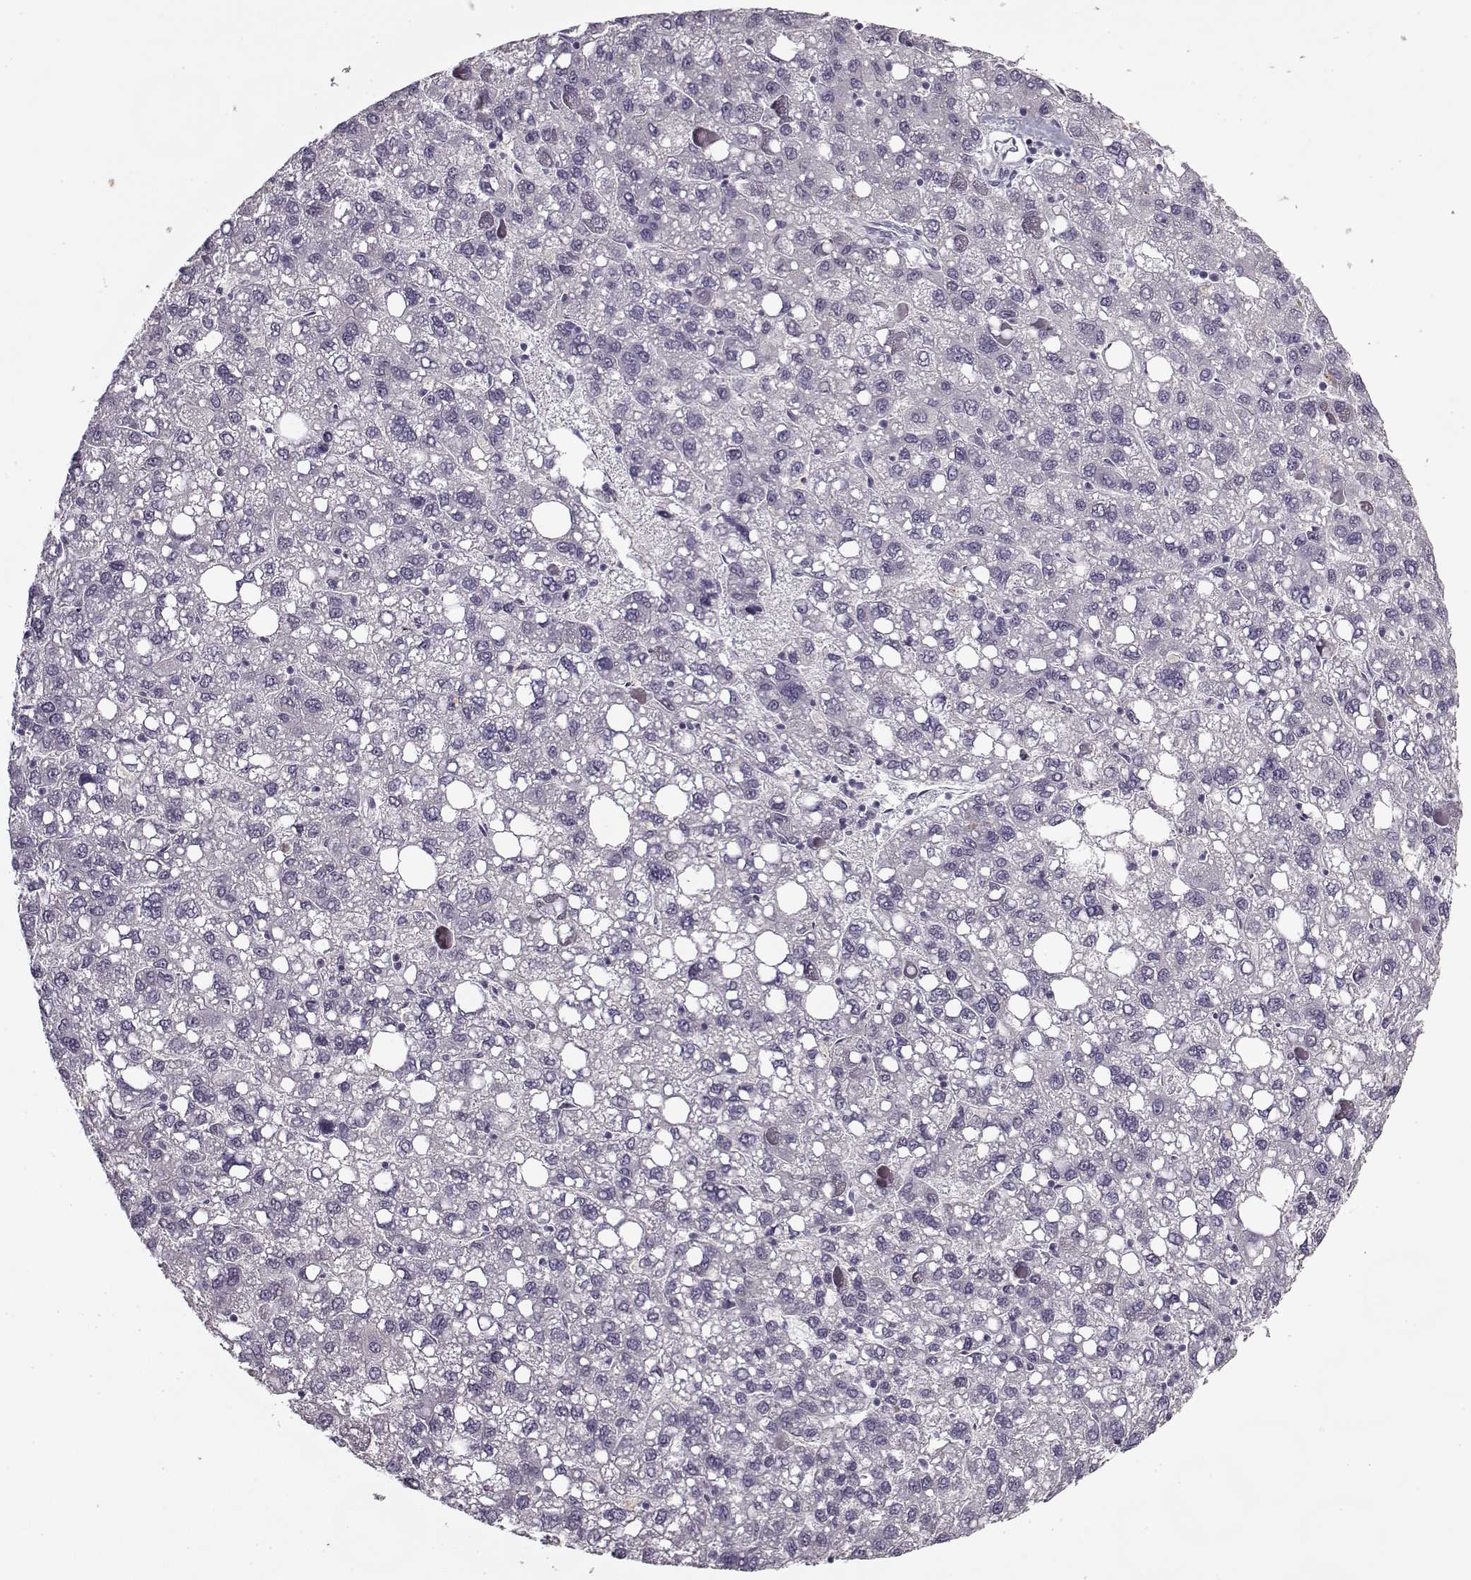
{"staining": {"intensity": "negative", "quantity": "none", "location": "none"}, "tissue": "liver cancer", "cell_type": "Tumor cells", "image_type": "cancer", "snomed": [{"axis": "morphology", "description": "Carcinoma, Hepatocellular, NOS"}, {"axis": "topography", "description": "Liver"}], "caption": "DAB immunohistochemical staining of human liver hepatocellular carcinoma reveals no significant staining in tumor cells.", "gene": "KRT9", "patient": {"sex": "female", "age": 82}}